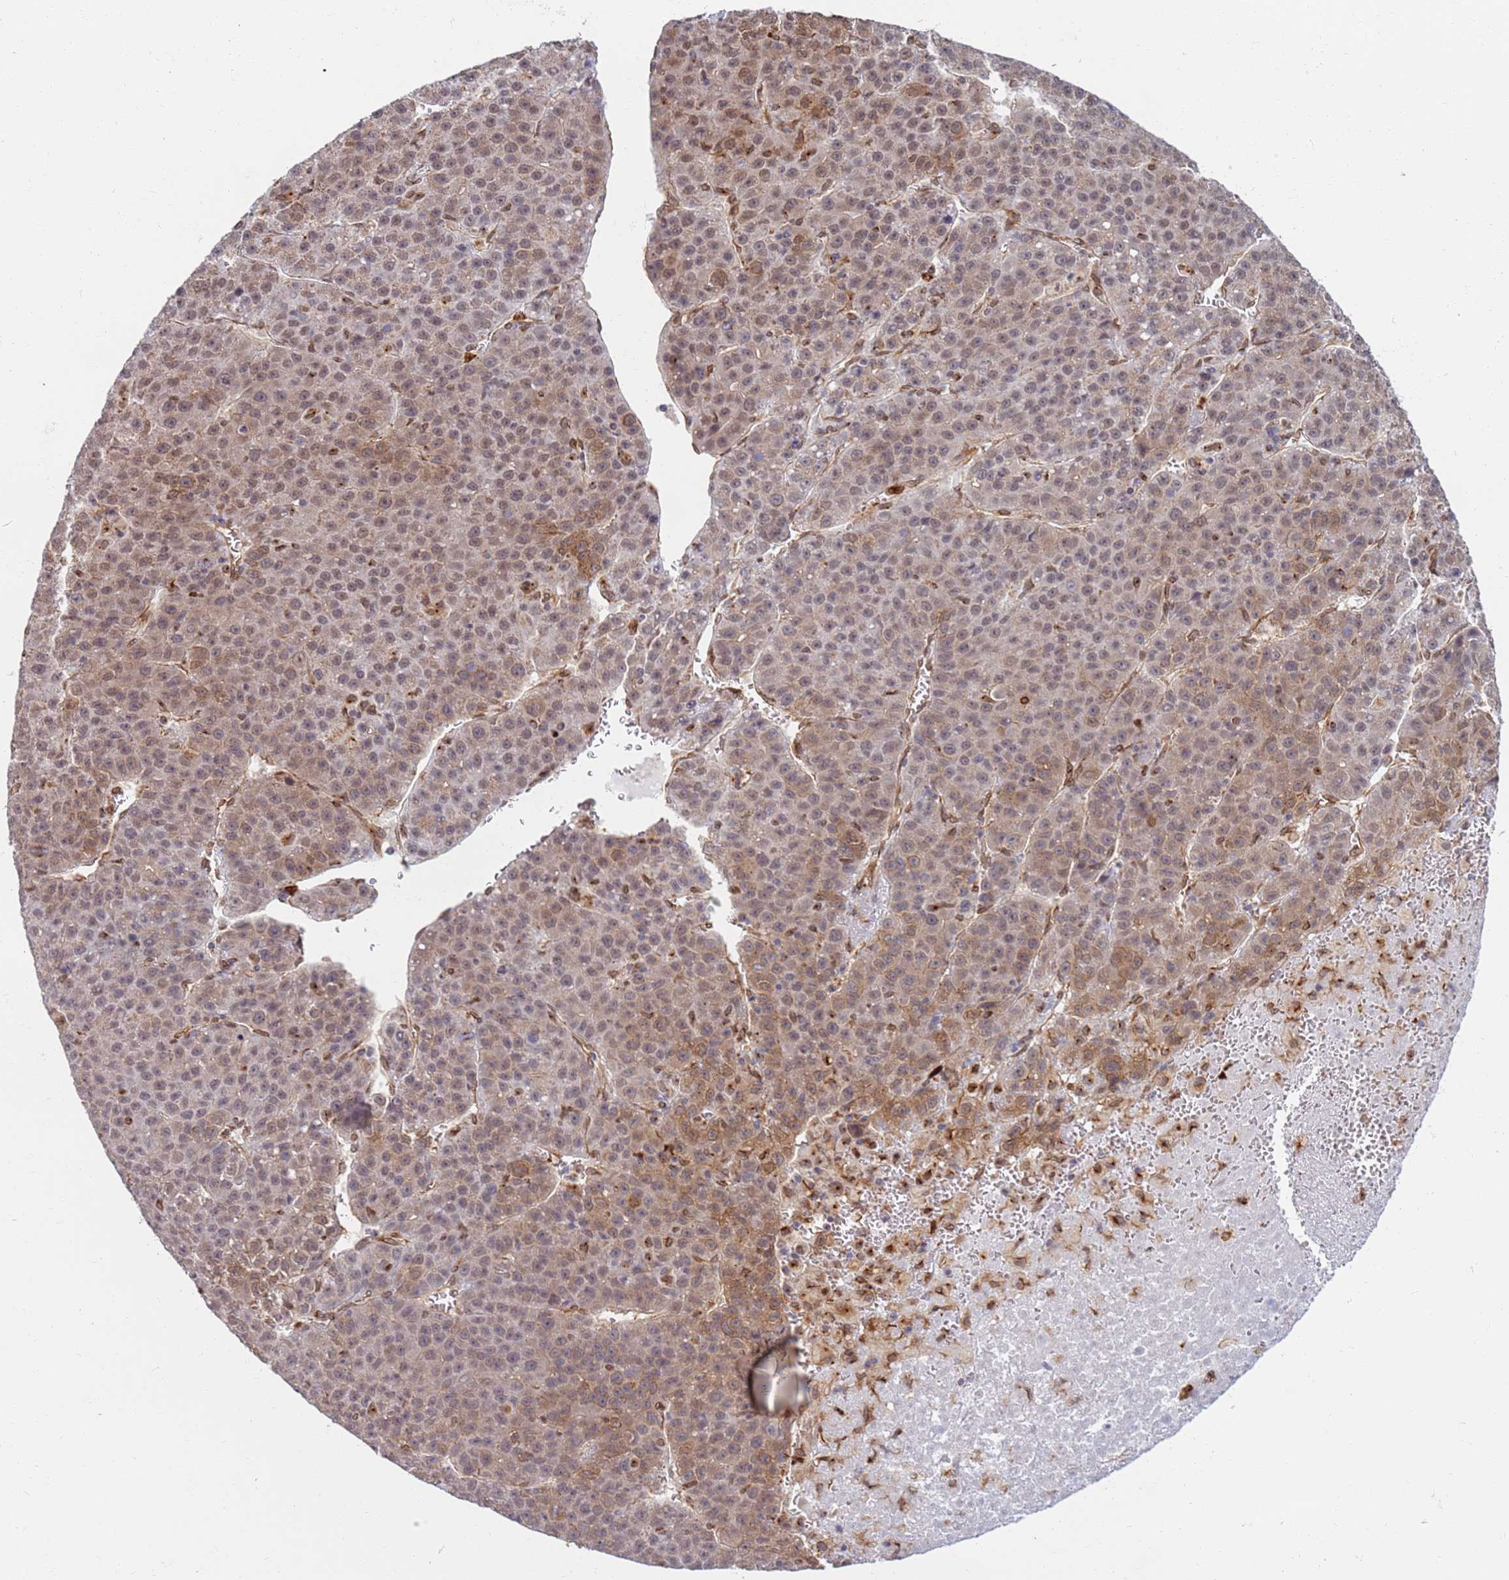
{"staining": {"intensity": "moderate", "quantity": ">75%", "location": "cytoplasmic/membranous,nuclear"}, "tissue": "liver cancer", "cell_type": "Tumor cells", "image_type": "cancer", "snomed": [{"axis": "morphology", "description": "Carcinoma, Hepatocellular, NOS"}, {"axis": "topography", "description": "Liver"}], "caption": "Immunohistochemical staining of liver cancer reveals moderate cytoplasmic/membranous and nuclear protein staining in about >75% of tumor cells.", "gene": "CEP170", "patient": {"sex": "female", "age": 53}}